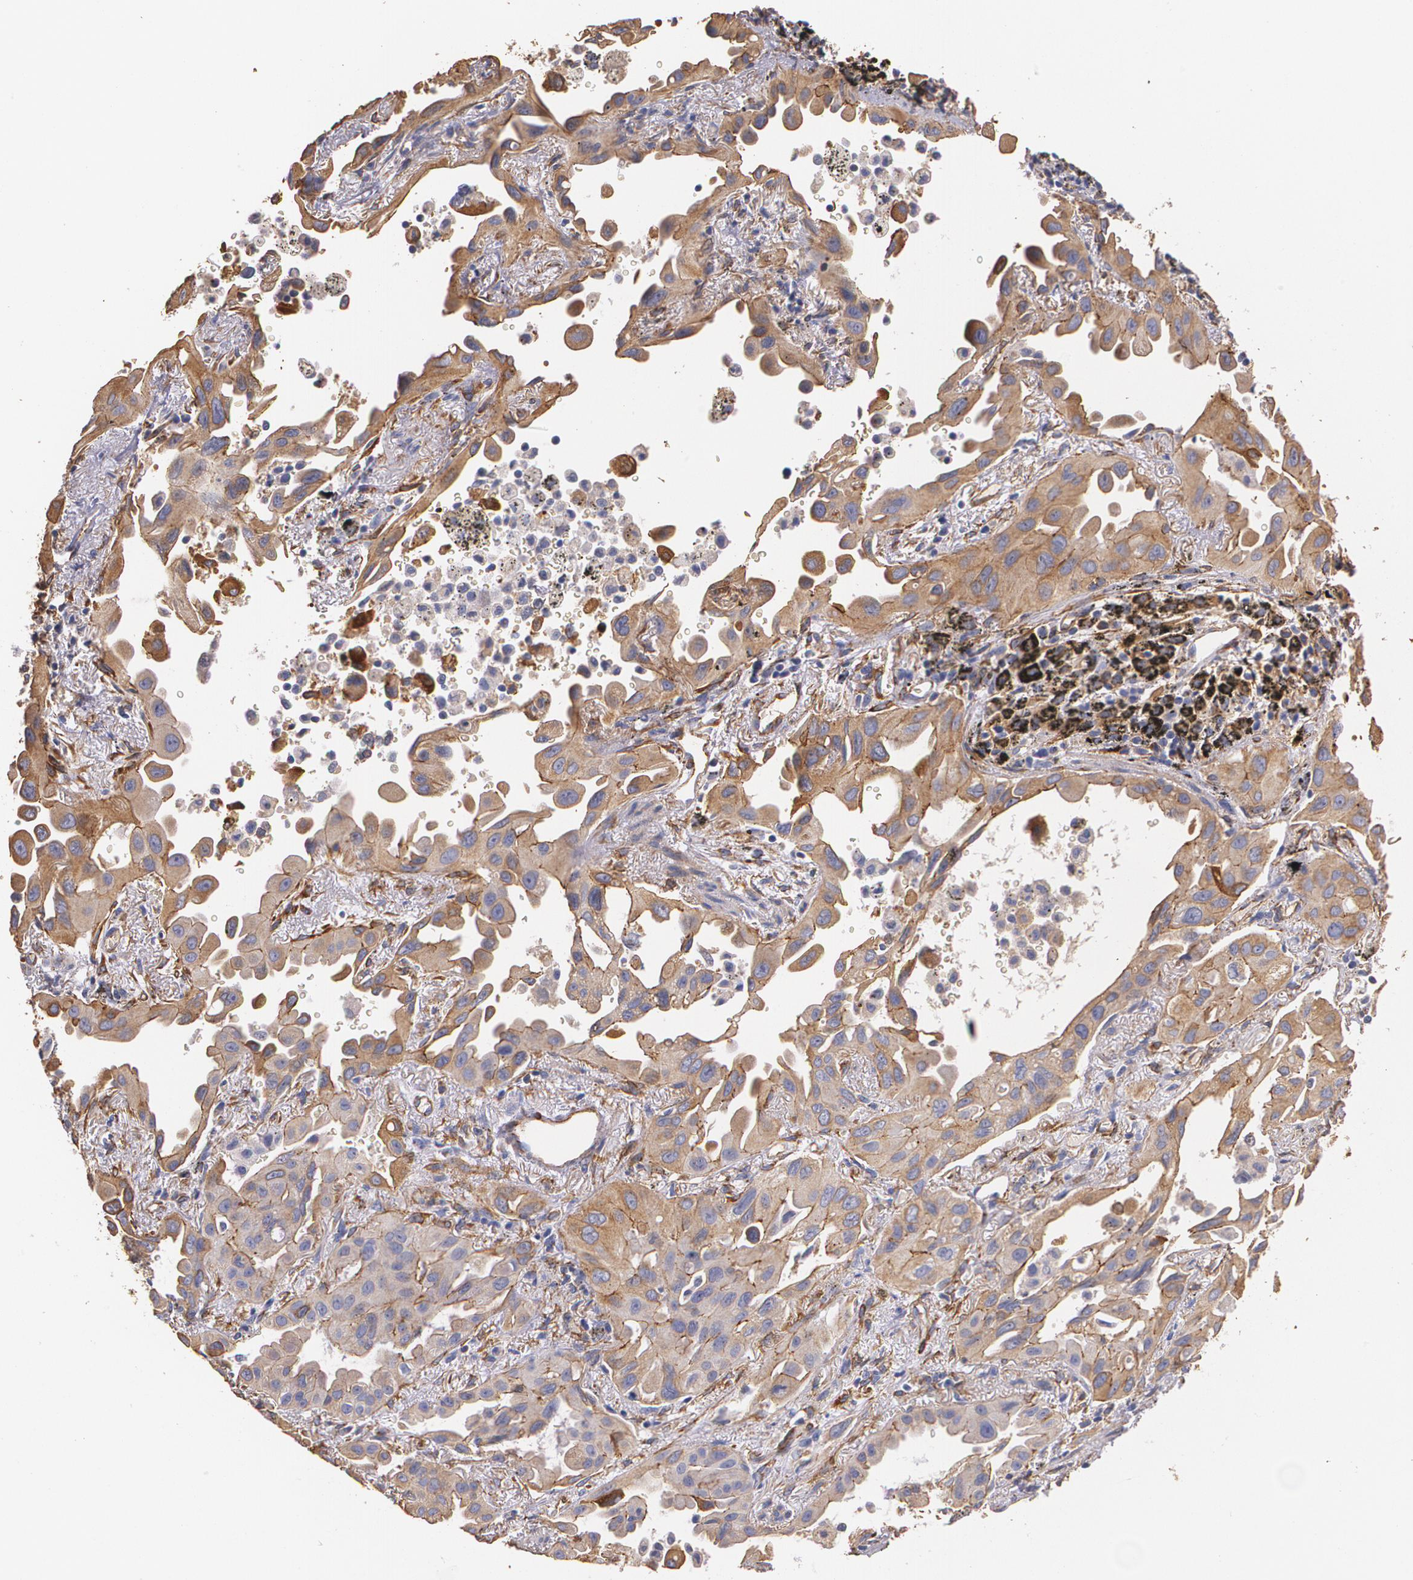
{"staining": {"intensity": "strong", "quantity": ">75%", "location": "cytoplasmic/membranous"}, "tissue": "lung cancer", "cell_type": "Tumor cells", "image_type": "cancer", "snomed": [{"axis": "morphology", "description": "Adenocarcinoma, NOS"}, {"axis": "topography", "description": "Lung"}], "caption": "A brown stain shows strong cytoplasmic/membranous expression of a protein in human lung cancer tumor cells.", "gene": "TJP1", "patient": {"sex": "male", "age": 68}}